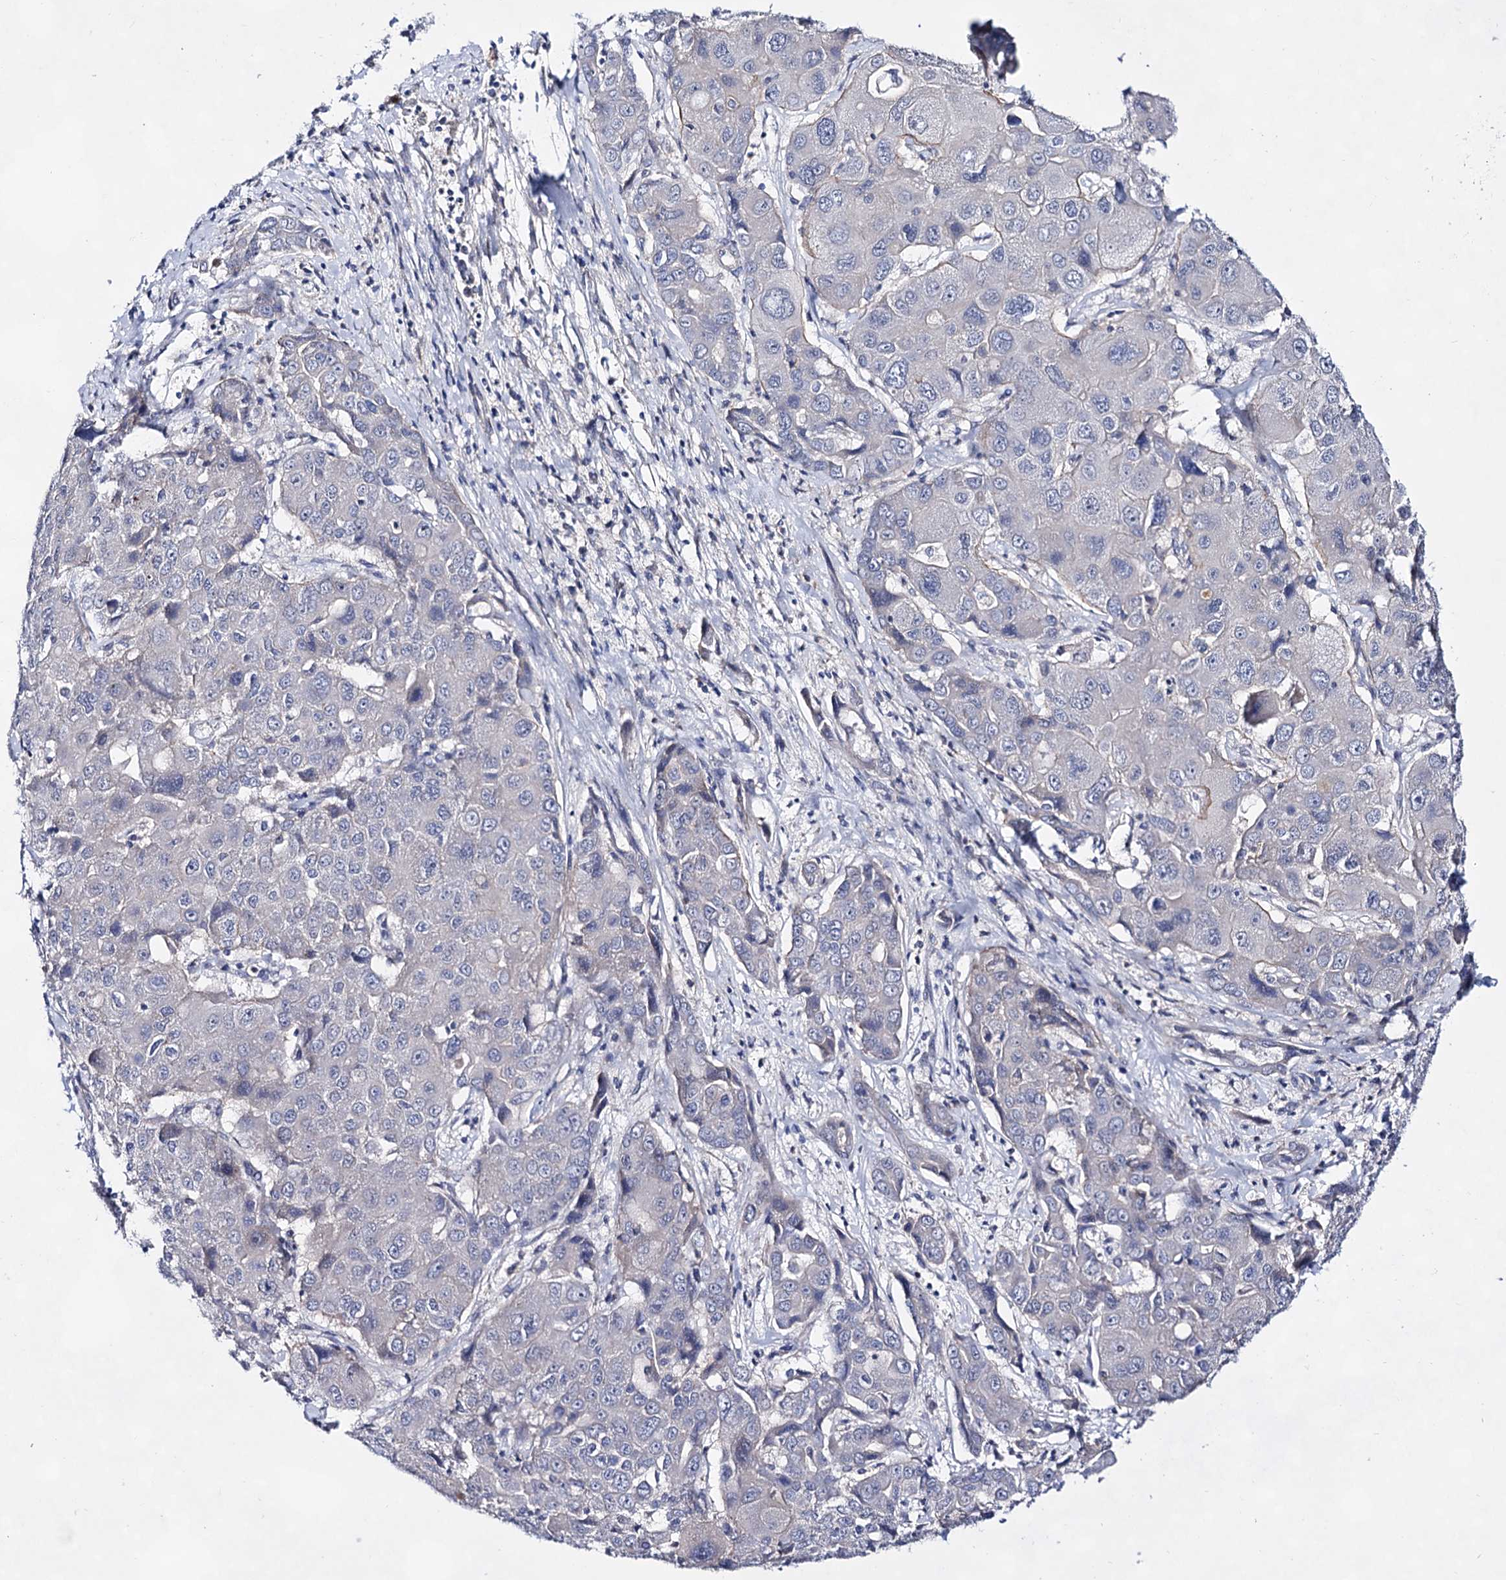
{"staining": {"intensity": "negative", "quantity": "none", "location": "none"}, "tissue": "liver cancer", "cell_type": "Tumor cells", "image_type": "cancer", "snomed": [{"axis": "morphology", "description": "Cholangiocarcinoma"}, {"axis": "topography", "description": "Liver"}], "caption": "A high-resolution histopathology image shows immunohistochemistry staining of liver cholangiocarcinoma, which exhibits no significant positivity in tumor cells. Nuclei are stained in blue.", "gene": "PLIN1", "patient": {"sex": "male", "age": 67}}